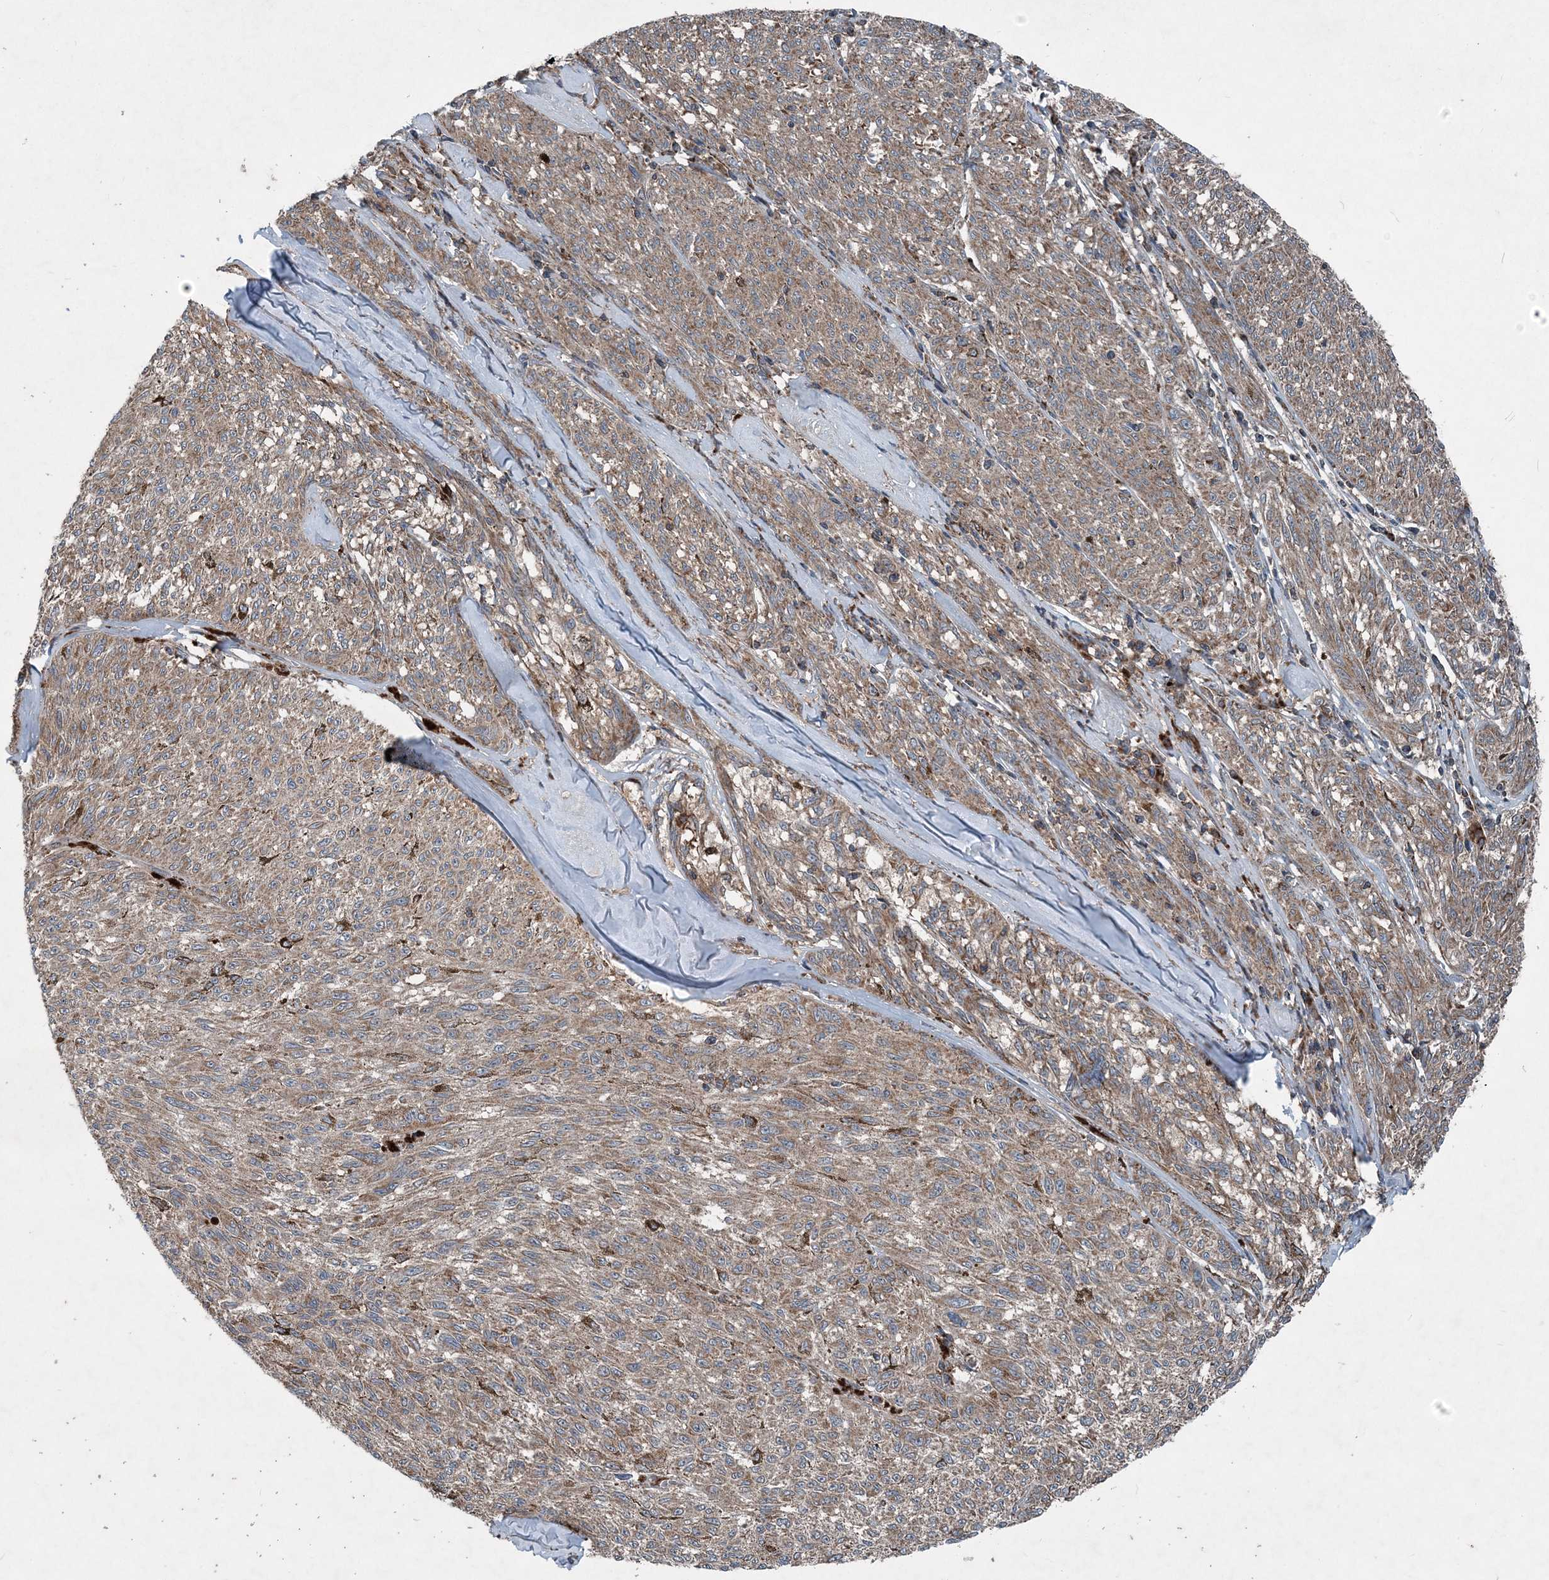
{"staining": {"intensity": "weak", "quantity": ">75%", "location": "cytoplasmic/membranous"}, "tissue": "melanoma", "cell_type": "Tumor cells", "image_type": "cancer", "snomed": [{"axis": "morphology", "description": "Malignant melanoma, NOS"}, {"axis": "topography", "description": "Skin"}], "caption": "This is an image of immunohistochemistry staining of melanoma, which shows weak staining in the cytoplasmic/membranous of tumor cells.", "gene": "NDUFA2", "patient": {"sex": "female", "age": 72}}